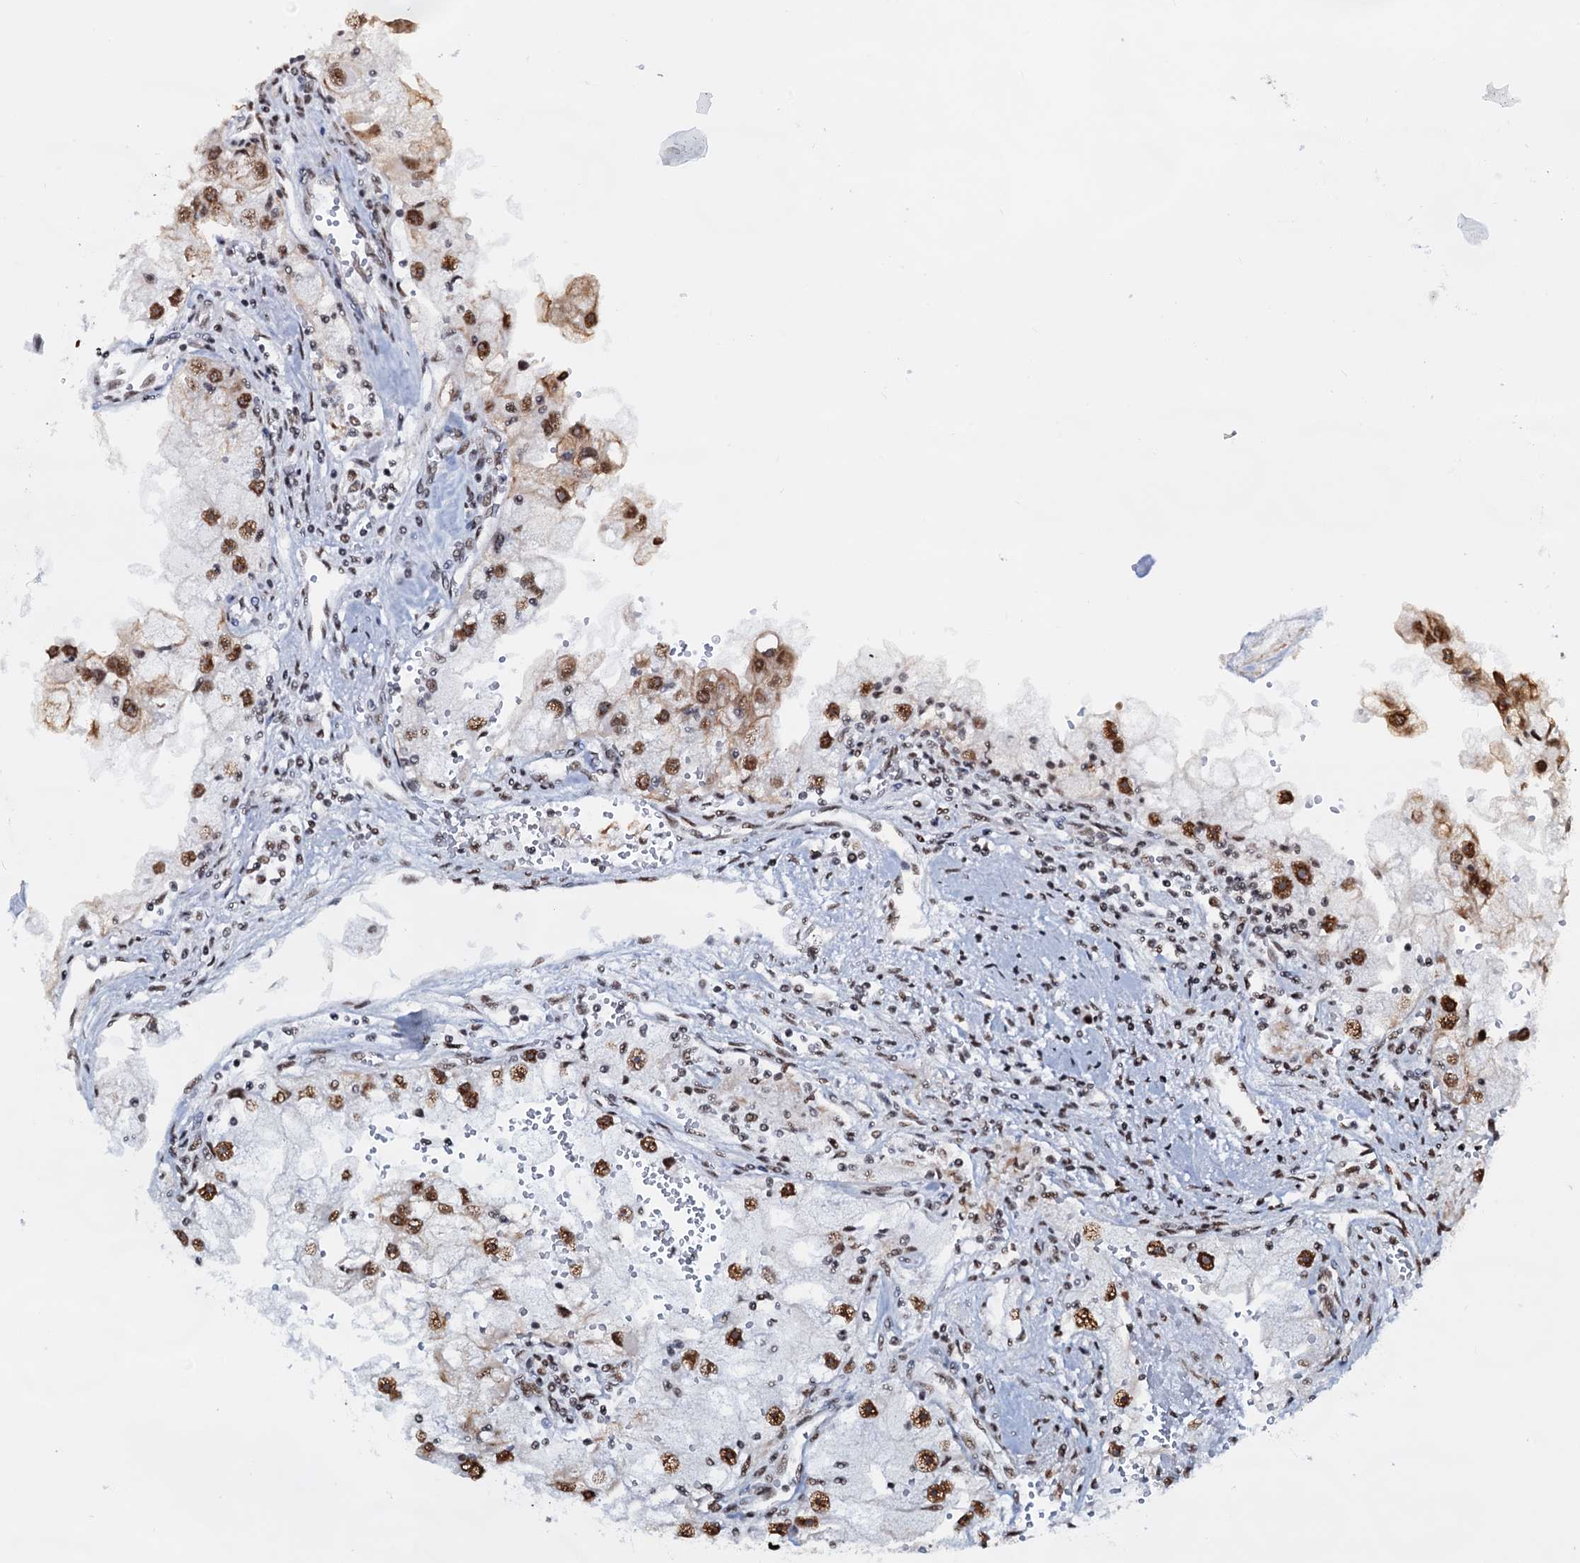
{"staining": {"intensity": "moderate", "quantity": ">75%", "location": "nuclear"}, "tissue": "renal cancer", "cell_type": "Tumor cells", "image_type": "cancer", "snomed": [{"axis": "morphology", "description": "Adenocarcinoma, NOS"}, {"axis": "topography", "description": "Kidney"}], "caption": "Immunohistochemistry of human adenocarcinoma (renal) displays medium levels of moderate nuclear positivity in approximately >75% of tumor cells. (DAB IHC, brown staining for protein, blue staining for nuclei).", "gene": "ZNF609", "patient": {"sex": "male", "age": 63}}